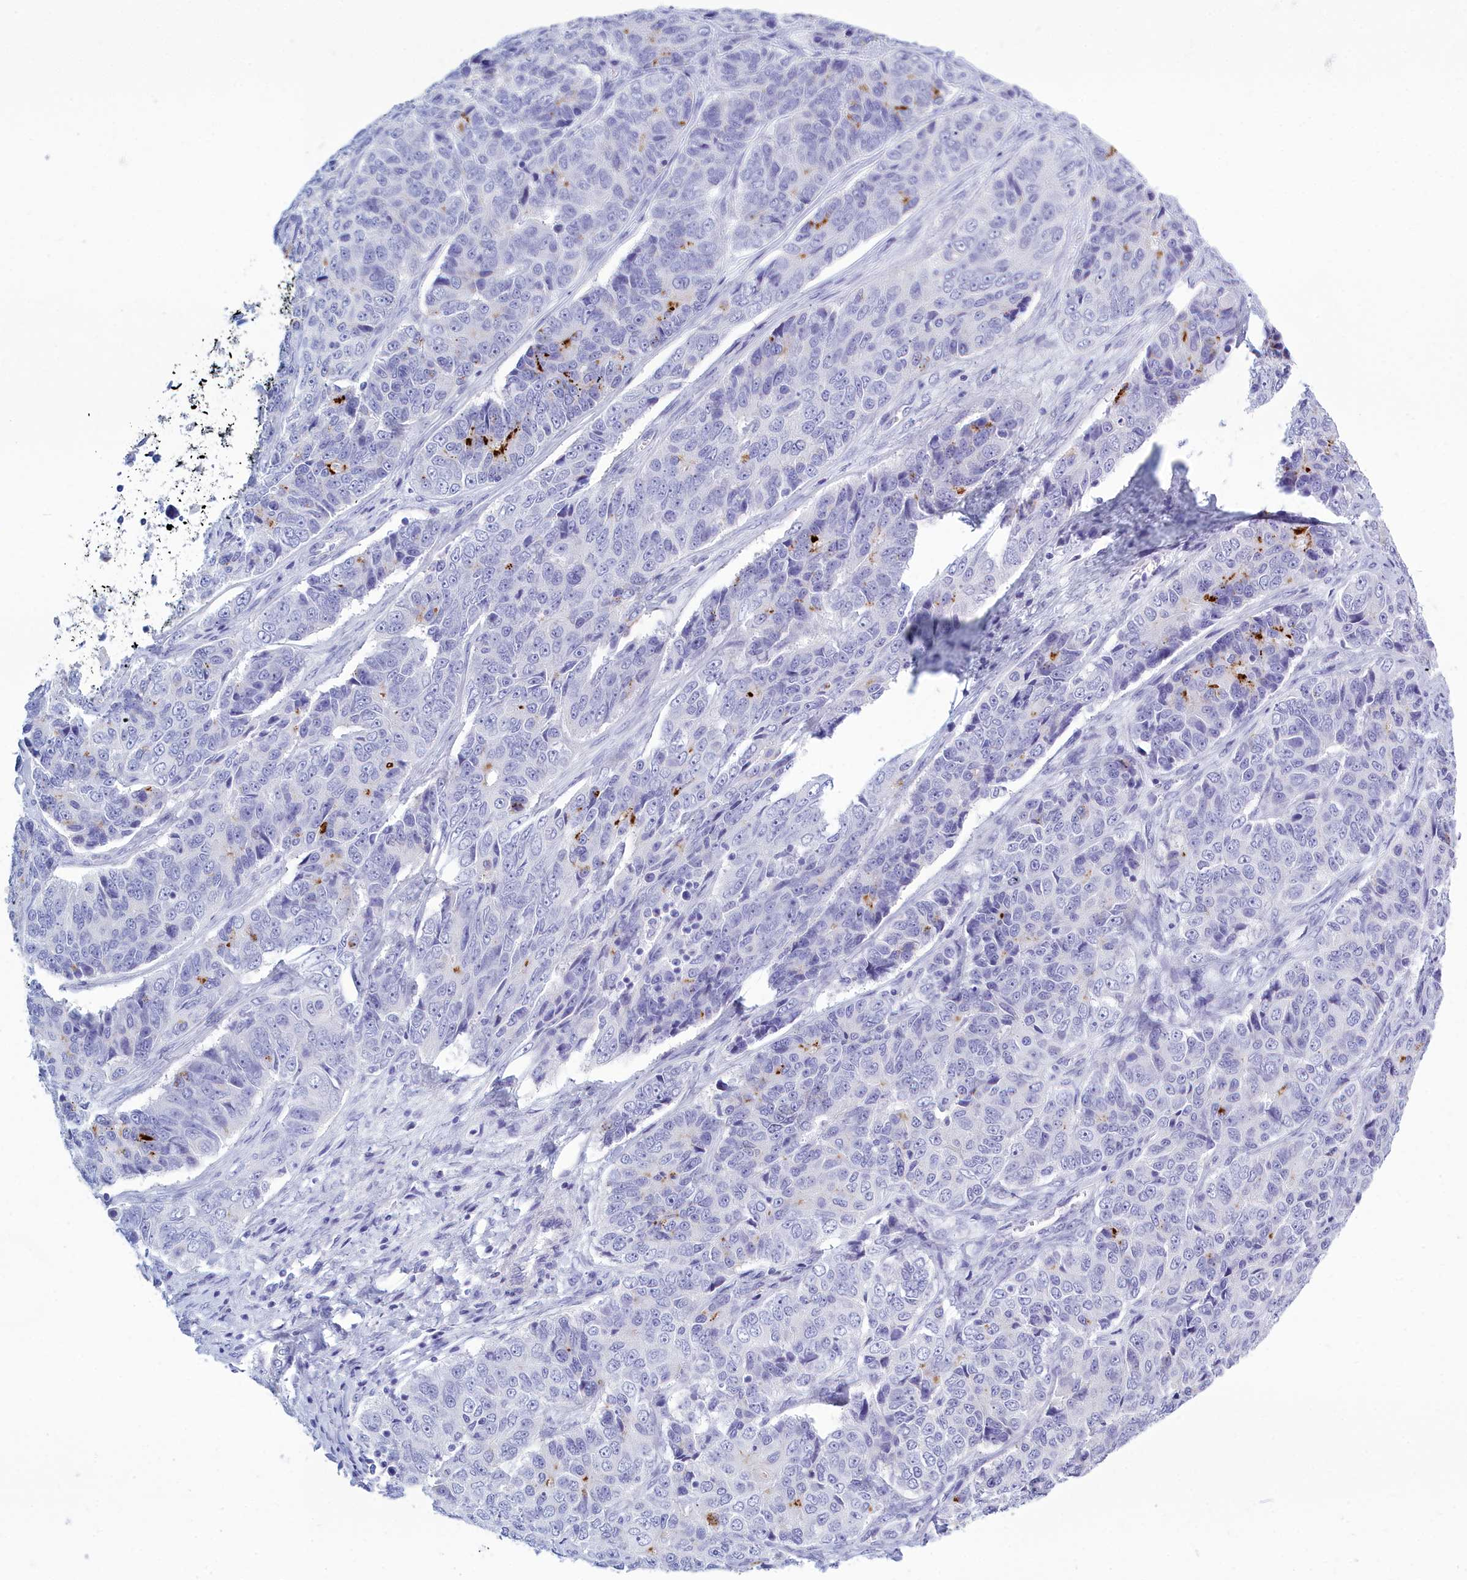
{"staining": {"intensity": "negative", "quantity": "none", "location": "none"}, "tissue": "ovarian cancer", "cell_type": "Tumor cells", "image_type": "cancer", "snomed": [{"axis": "morphology", "description": "Carcinoma, endometroid"}, {"axis": "topography", "description": "Ovary"}], "caption": "High magnification brightfield microscopy of ovarian cancer (endometroid carcinoma) stained with DAB (brown) and counterstained with hematoxylin (blue): tumor cells show no significant positivity.", "gene": "TMEM97", "patient": {"sex": "female", "age": 51}}